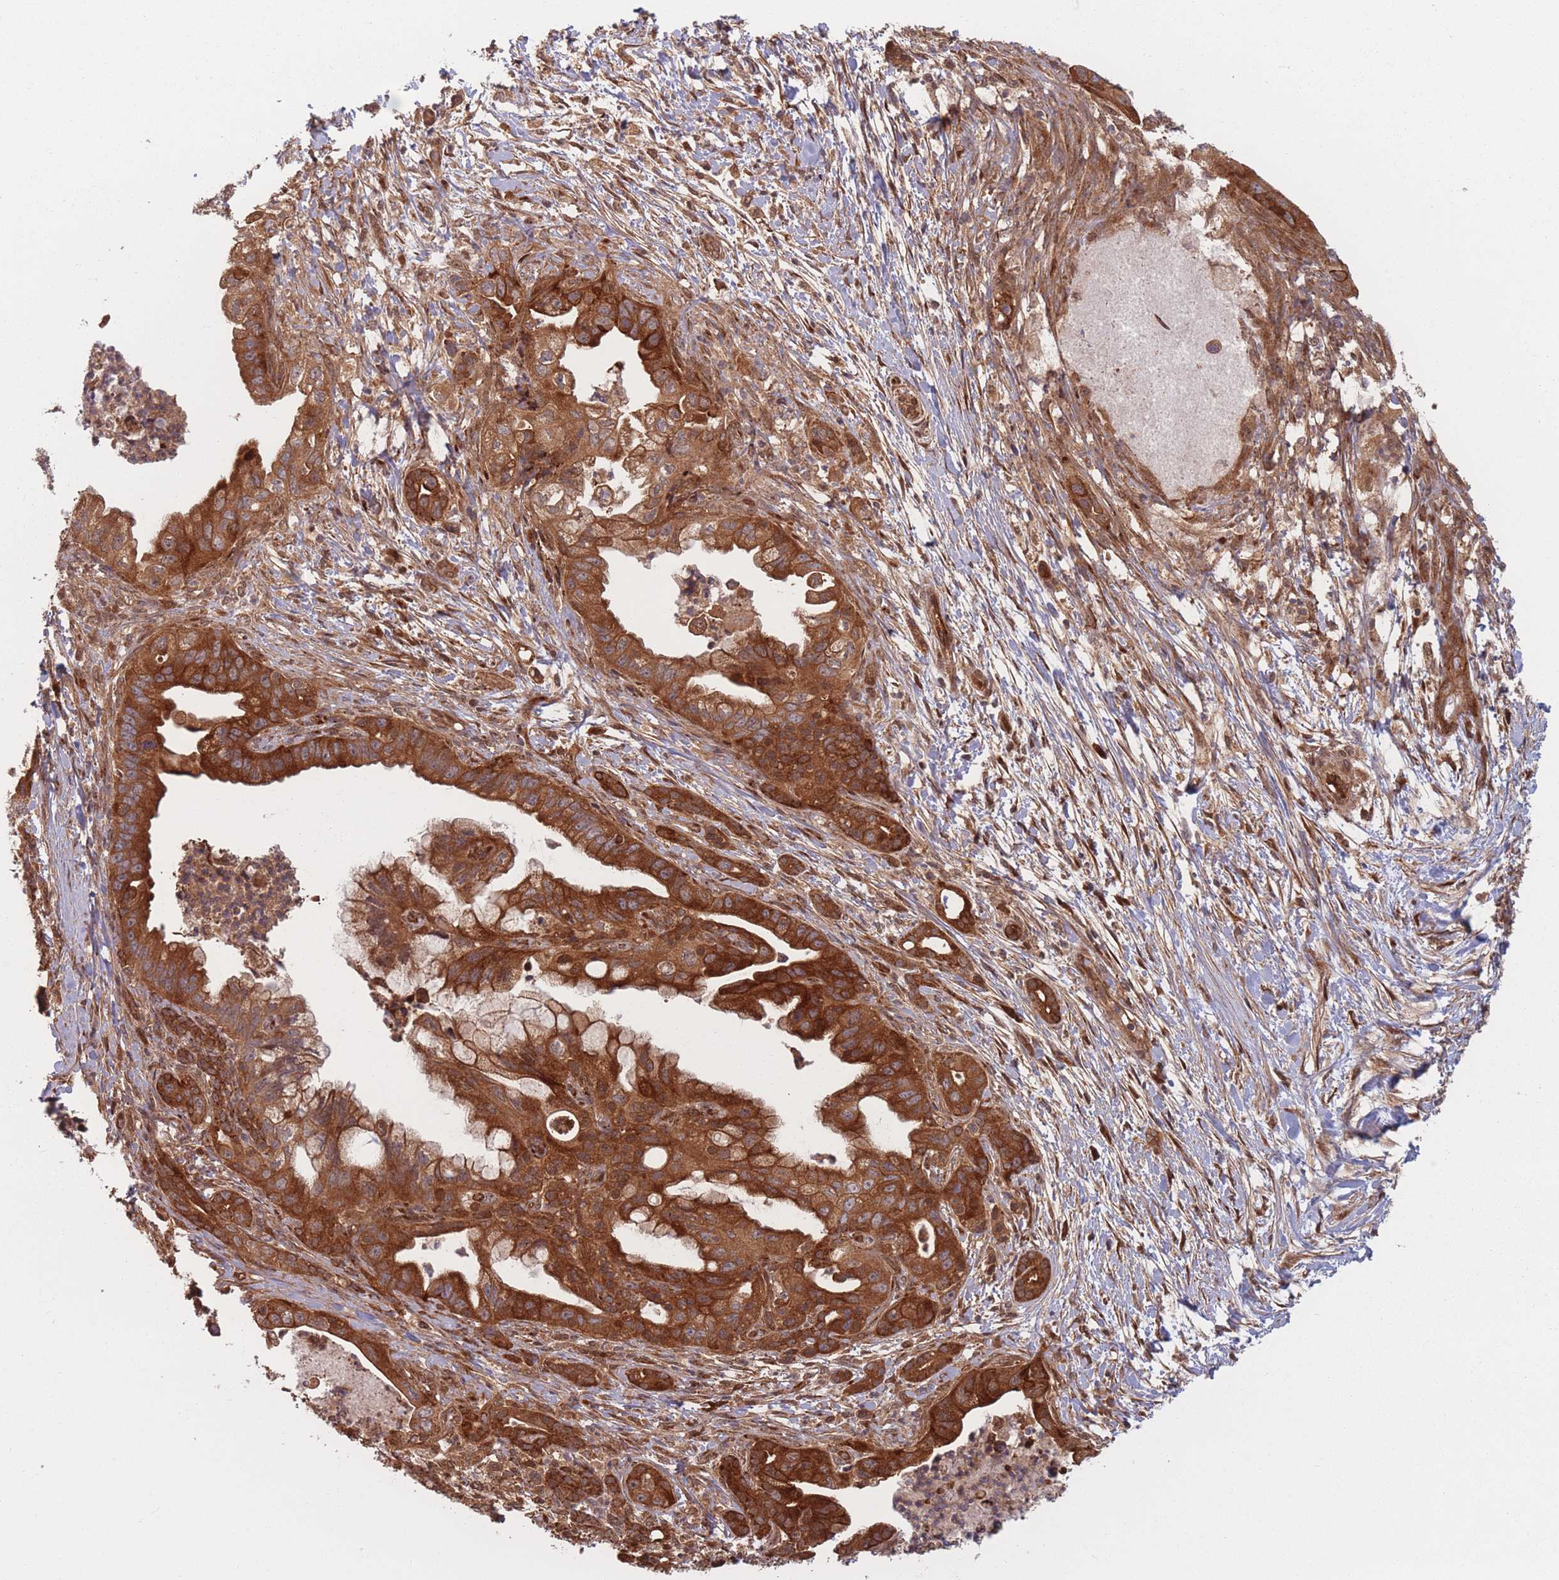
{"staining": {"intensity": "strong", "quantity": ">75%", "location": "cytoplasmic/membranous"}, "tissue": "pancreatic cancer", "cell_type": "Tumor cells", "image_type": "cancer", "snomed": [{"axis": "morphology", "description": "Adenocarcinoma, NOS"}, {"axis": "topography", "description": "Pancreas"}], "caption": "High-power microscopy captured an immunohistochemistry micrograph of pancreatic cancer (adenocarcinoma), revealing strong cytoplasmic/membranous staining in about >75% of tumor cells. The protein of interest is stained brown, and the nuclei are stained in blue (DAB IHC with brightfield microscopy, high magnification).", "gene": "PODXL2", "patient": {"sex": "male", "age": 58}}